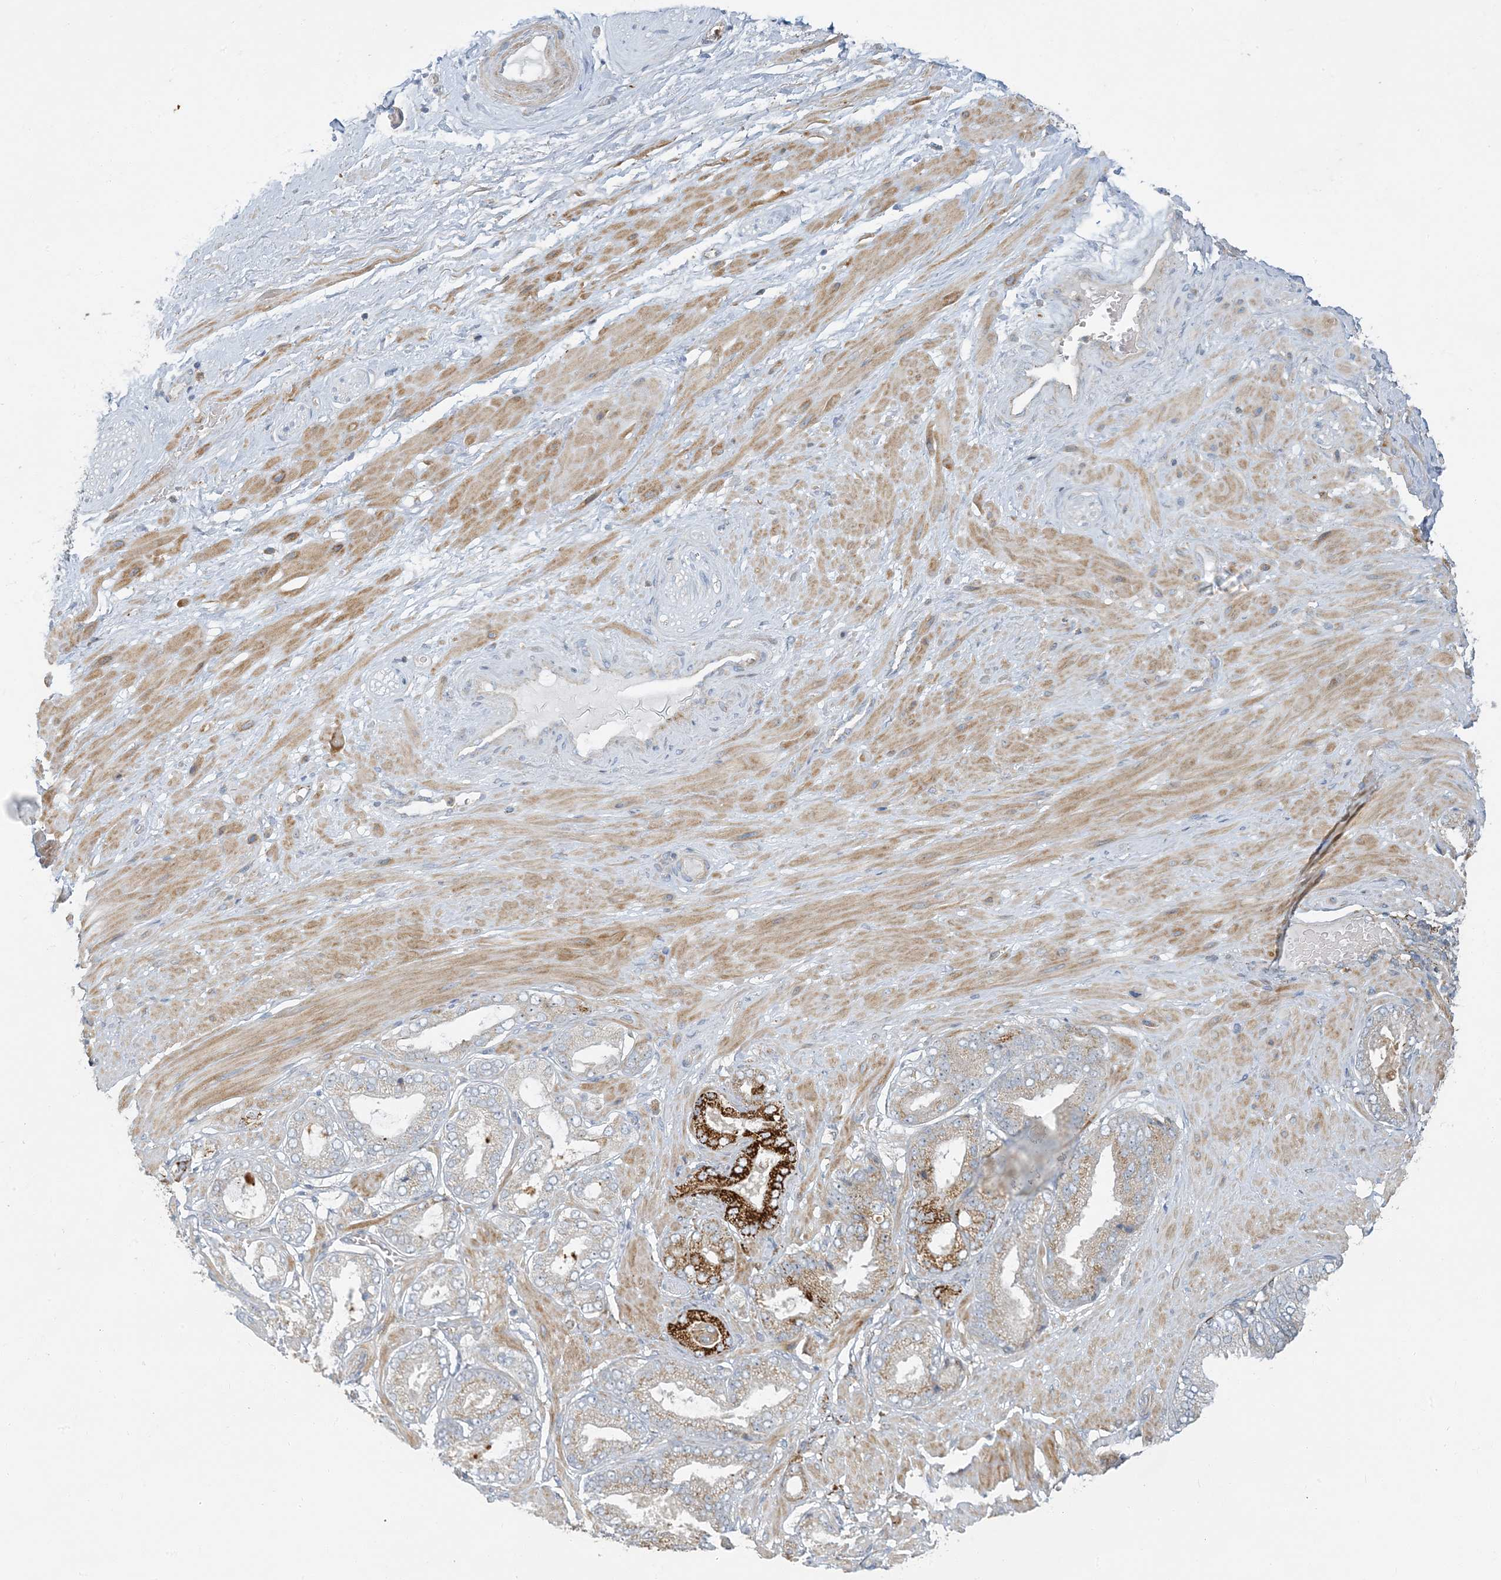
{"staining": {"intensity": "moderate", "quantity": "<25%", "location": "cytoplasmic/membranous"}, "tissue": "adipose tissue", "cell_type": "Adipocytes", "image_type": "normal", "snomed": [{"axis": "morphology", "description": "Normal tissue, NOS"}, {"axis": "morphology", "description": "Adenocarcinoma, Low grade"}, {"axis": "topography", "description": "Prostate"}, {"axis": "topography", "description": "Peripheral nerve tissue"}], "caption": "Immunohistochemistry (DAB) staining of normal adipose tissue demonstrates moderate cytoplasmic/membranous protein staining in about <25% of adipocytes. Nuclei are stained in blue.", "gene": "LTN1", "patient": {"sex": "male", "age": 63}}